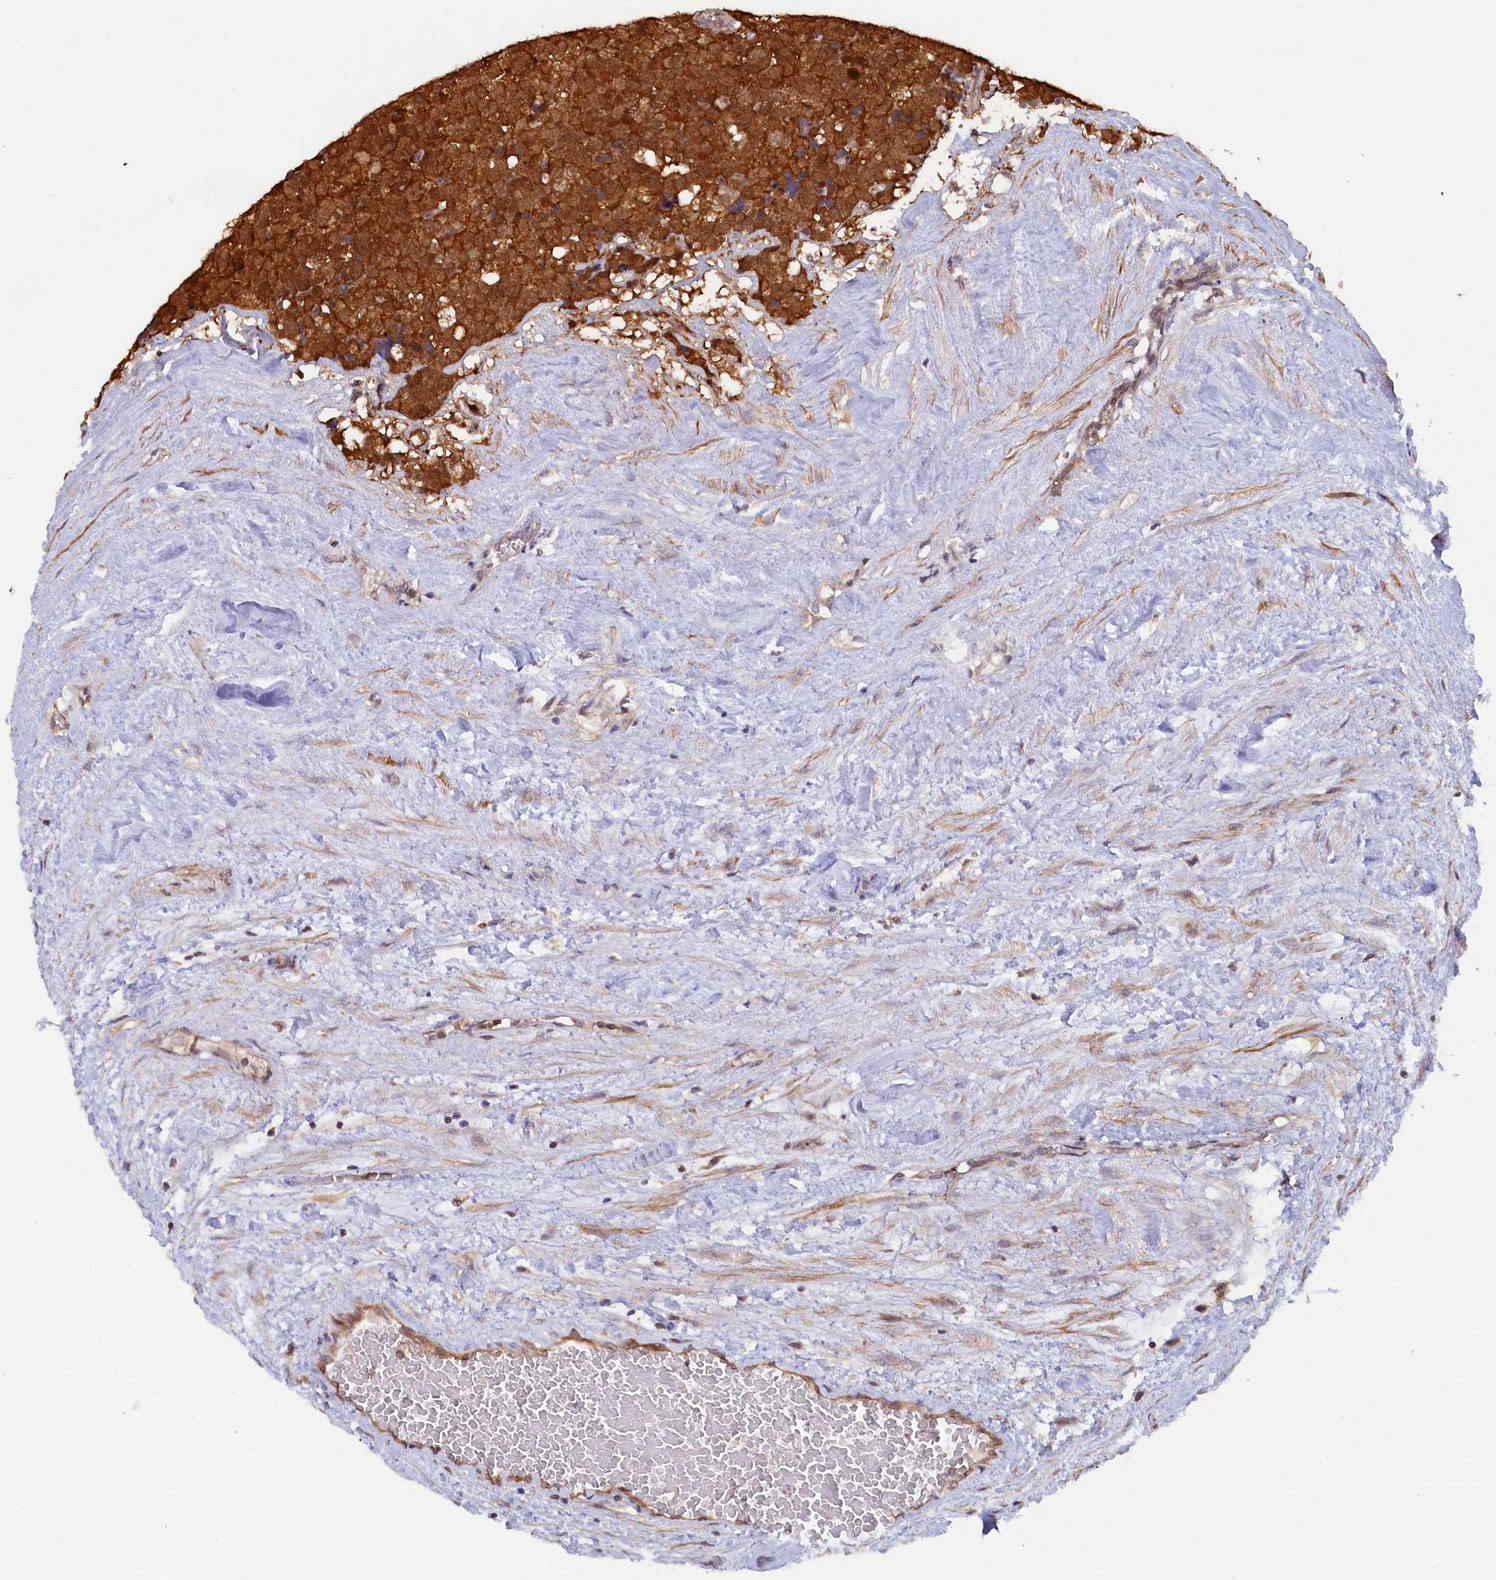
{"staining": {"intensity": "strong", "quantity": ">75%", "location": "cytoplasmic/membranous"}, "tissue": "testis cancer", "cell_type": "Tumor cells", "image_type": "cancer", "snomed": [{"axis": "morphology", "description": "Seminoma, NOS"}, {"axis": "topography", "description": "Testis"}], "caption": "Human testis cancer (seminoma) stained for a protein (brown) exhibits strong cytoplasmic/membranous positive expression in about >75% of tumor cells.", "gene": "JPT2", "patient": {"sex": "male", "age": 71}}